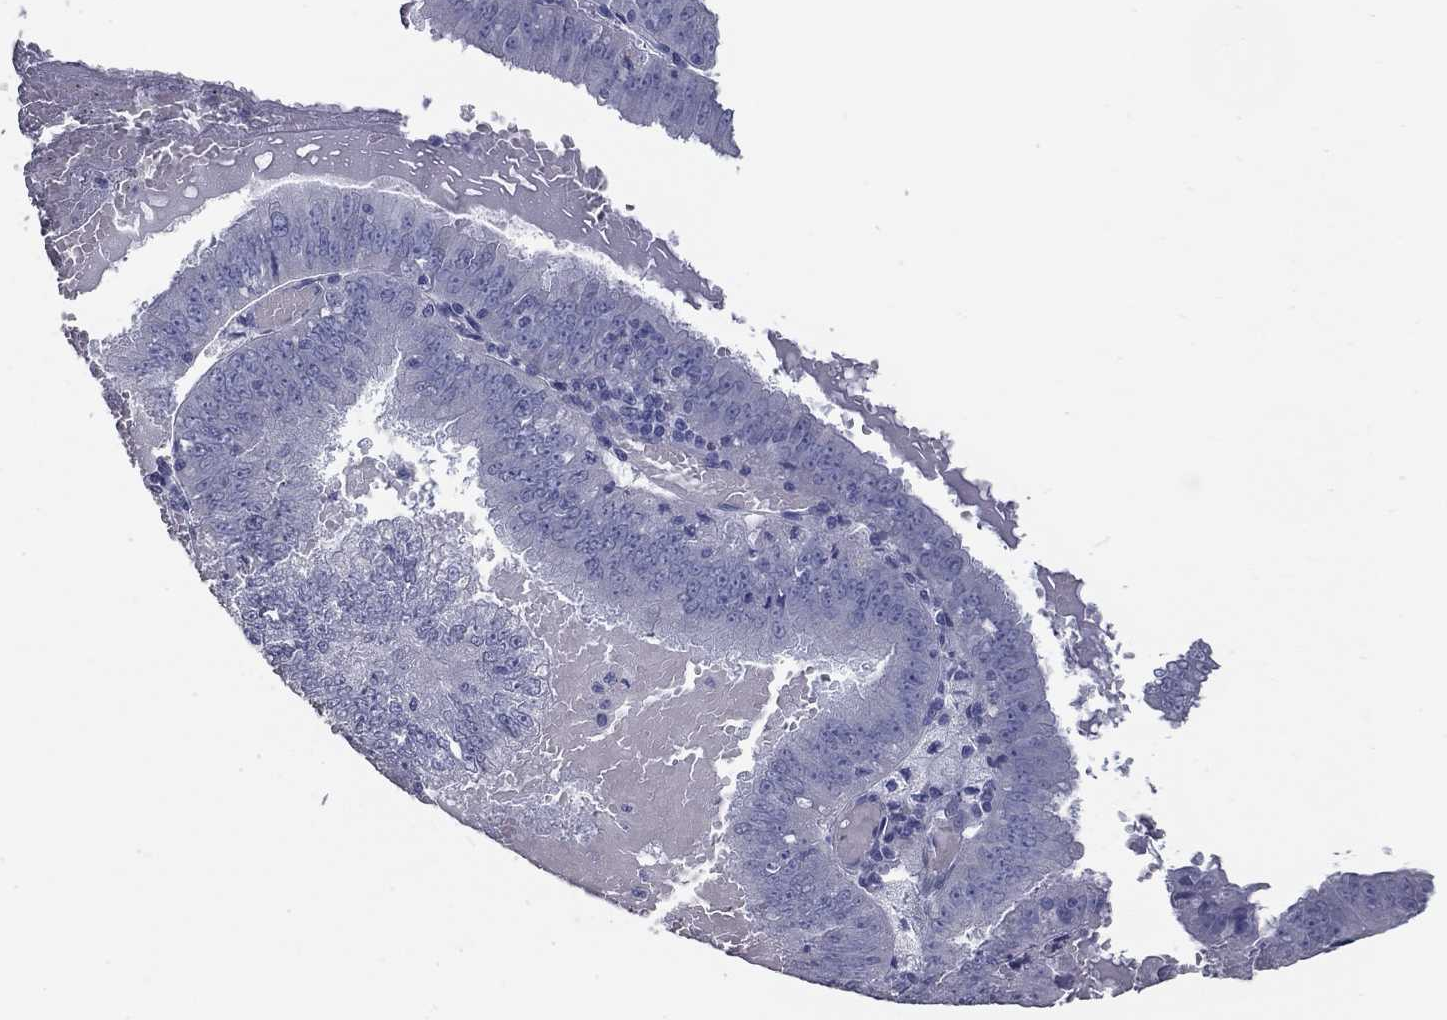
{"staining": {"intensity": "negative", "quantity": "none", "location": "none"}, "tissue": "endometrial cancer", "cell_type": "Tumor cells", "image_type": "cancer", "snomed": [{"axis": "morphology", "description": "Adenocarcinoma, NOS"}, {"axis": "topography", "description": "Endometrium"}], "caption": "There is no significant expression in tumor cells of endometrial cancer (adenocarcinoma). Brightfield microscopy of immunohistochemistry stained with DAB (3,3'-diaminobenzidine) (brown) and hematoxylin (blue), captured at high magnification.", "gene": "TAC1", "patient": {"sex": "female", "age": 66}}